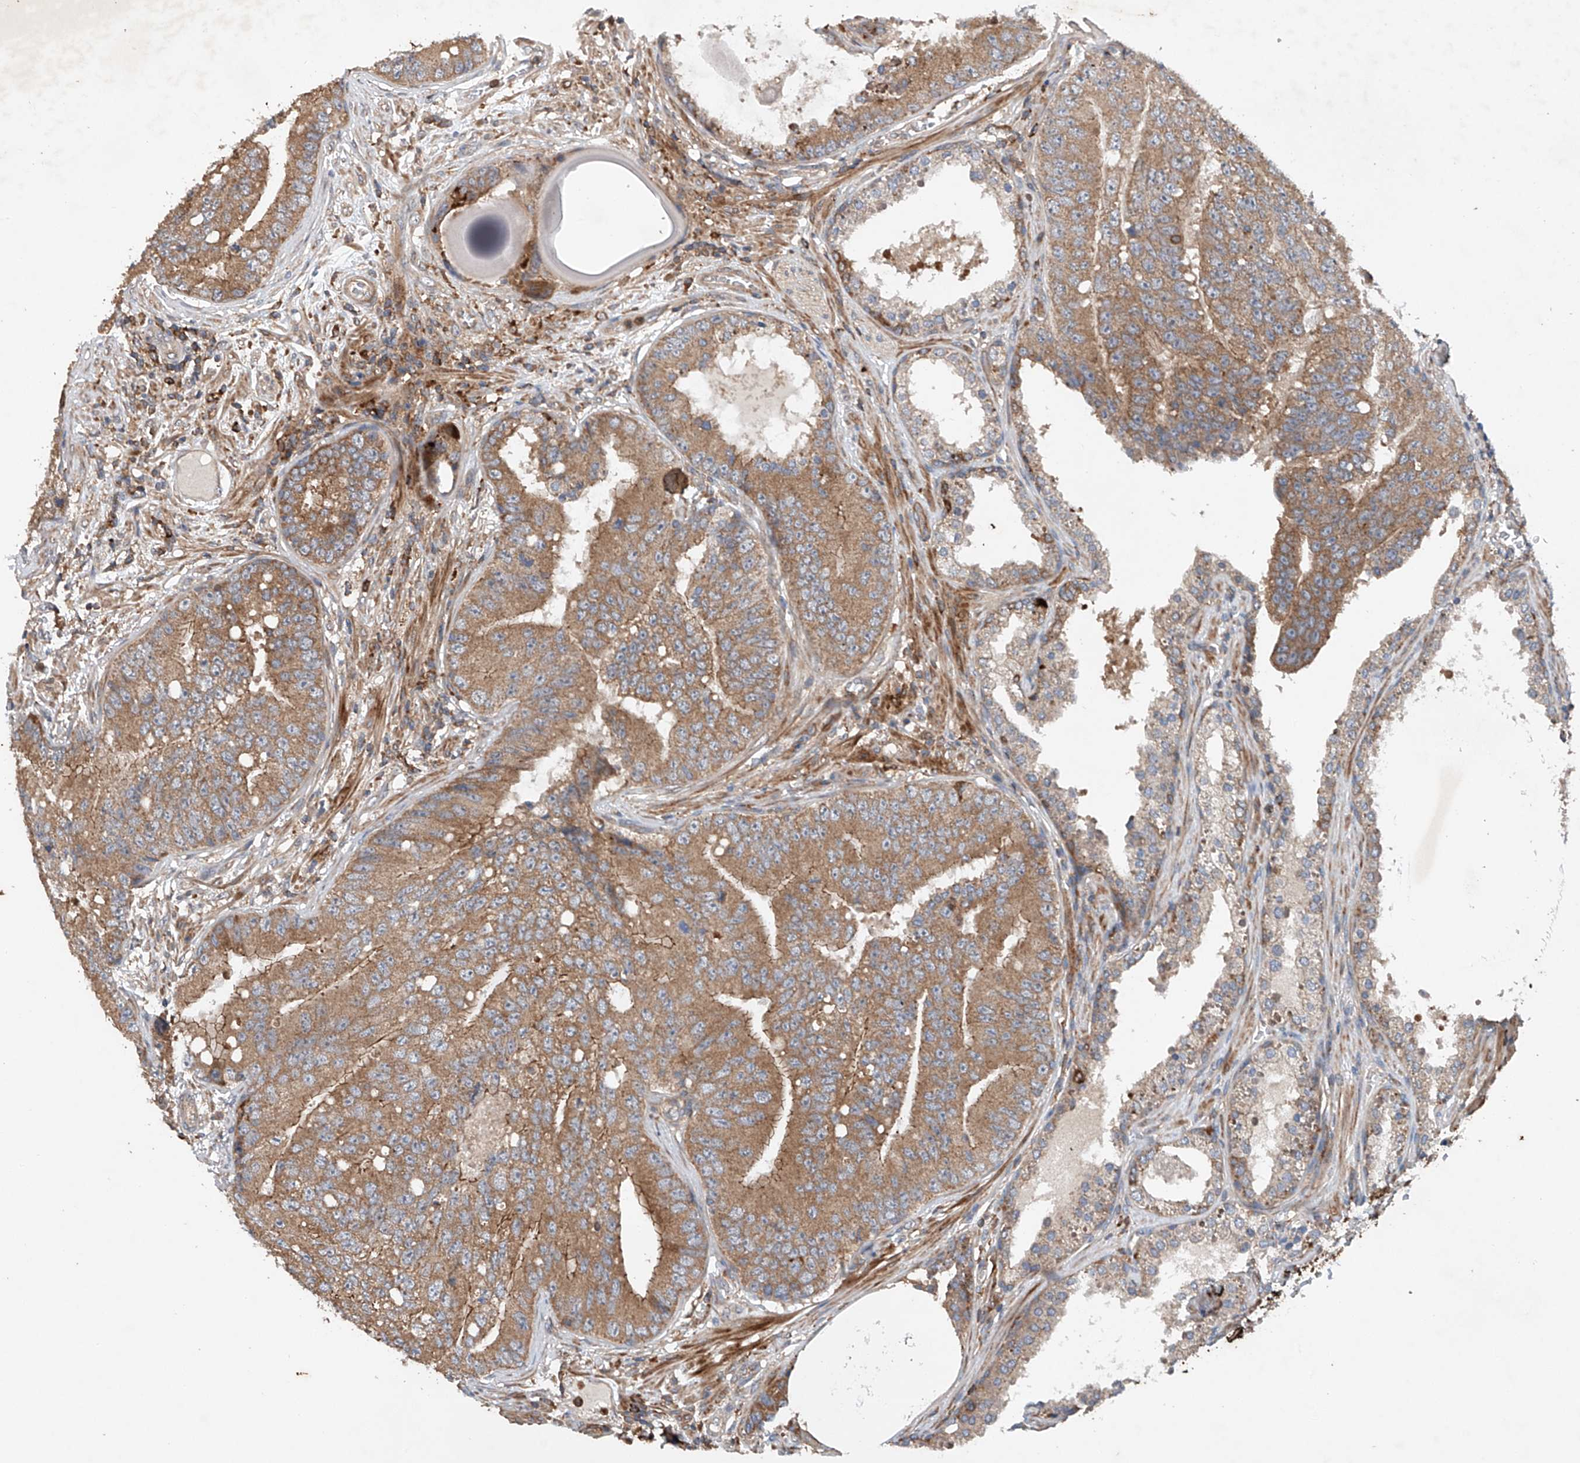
{"staining": {"intensity": "moderate", "quantity": ">75%", "location": "cytoplasmic/membranous"}, "tissue": "prostate cancer", "cell_type": "Tumor cells", "image_type": "cancer", "snomed": [{"axis": "morphology", "description": "Adenocarcinoma, High grade"}, {"axis": "topography", "description": "Prostate"}], "caption": "Tumor cells show medium levels of moderate cytoplasmic/membranous positivity in approximately >75% of cells in human prostate cancer (adenocarcinoma (high-grade)).", "gene": "CEP85L", "patient": {"sex": "male", "age": 70}}